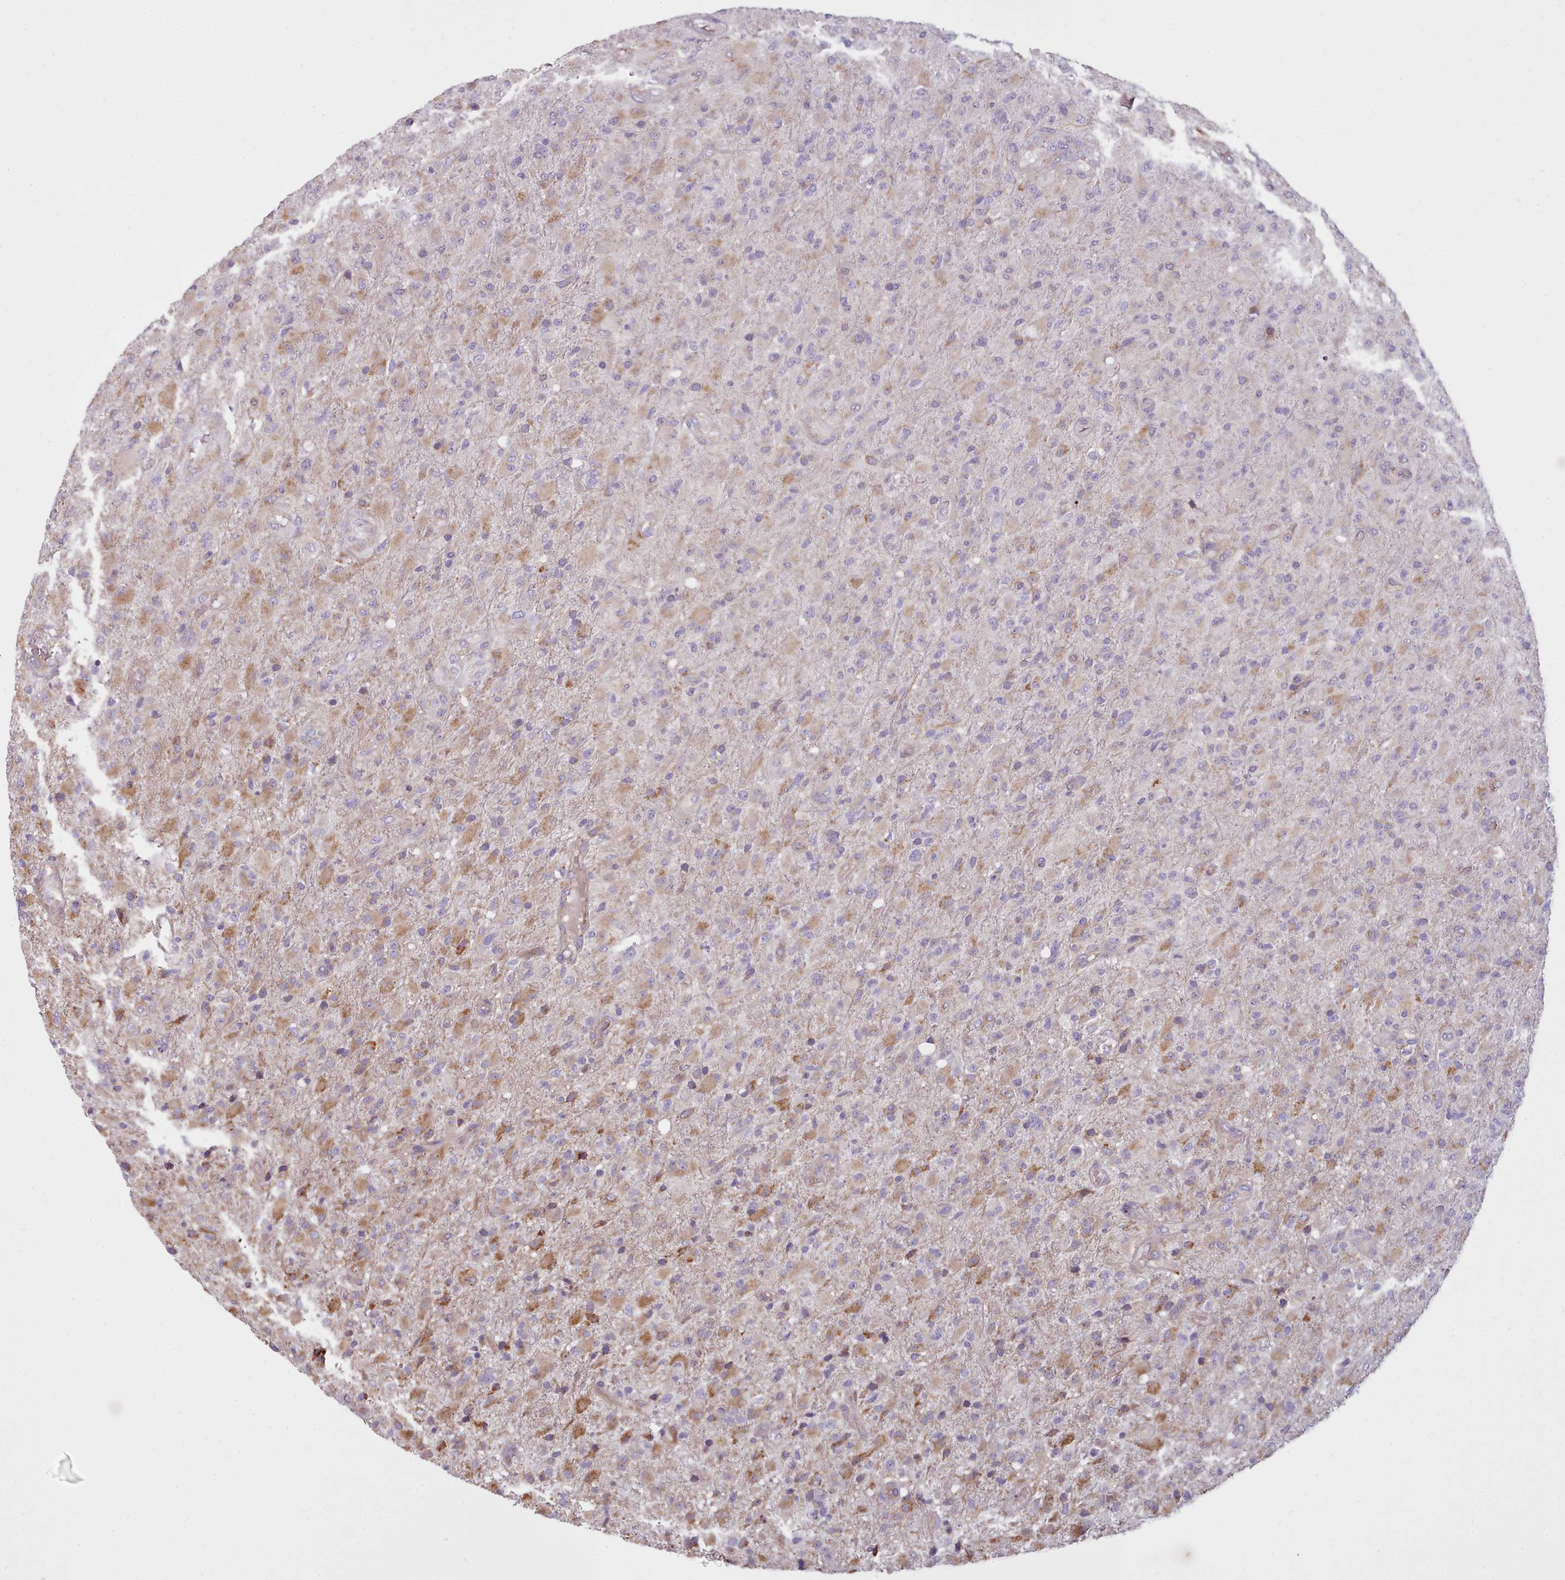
{"staining": {"intensity": "moderate", "quantity": "<25%", "location": "cytoplasmic/membranous"}, "tissue": "glioma", "cell_type": "Tumor cells", "image_type": "cancer", "snomed": [{"axis": "morphology", "description": "Glioma, malignant, Low grade"}, {"axis": "topography", "description": "Brain"}], "caption": "About <25% of tumor cells in malignant low-grade glioma reveal moderate cytoplasmic/membranous protein positivity as visualized by brown immunohistochemical staining.", "gene": "SLC52A3", "patient": {"sex": "male", "age": 65}}